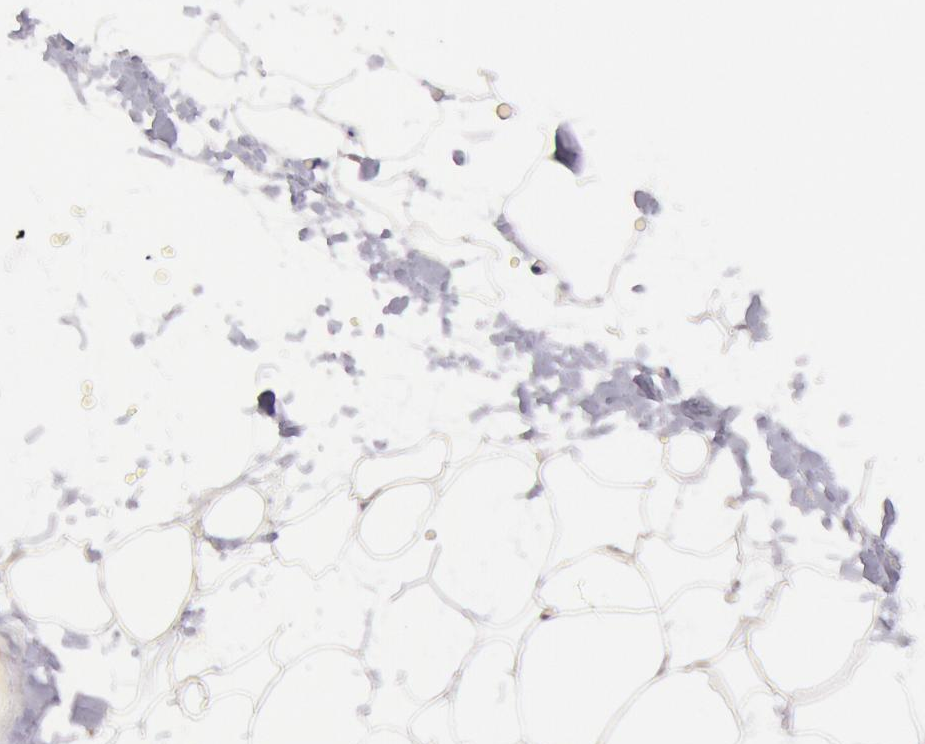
{"staining": {"intensity": "negative", "quantity": "none", "location": "none"}, "tissue": "adipose tissue", "cell_type": "Adipocytes", "image_type": "normal", "snomed": [{"axis": "morphology", "description": "Normal tissue, NOS"}, {"axis": "morphology", "description": "Fibrosis, NOS"}, {"axis": "topography", "description": "Breast"}], "caption": "The immunohistochemistry (IHC) image has no significant staining in adipocytes of adipose tissue.", "gene": "TASL", "patient": {"sex": "female", "age": 24}}